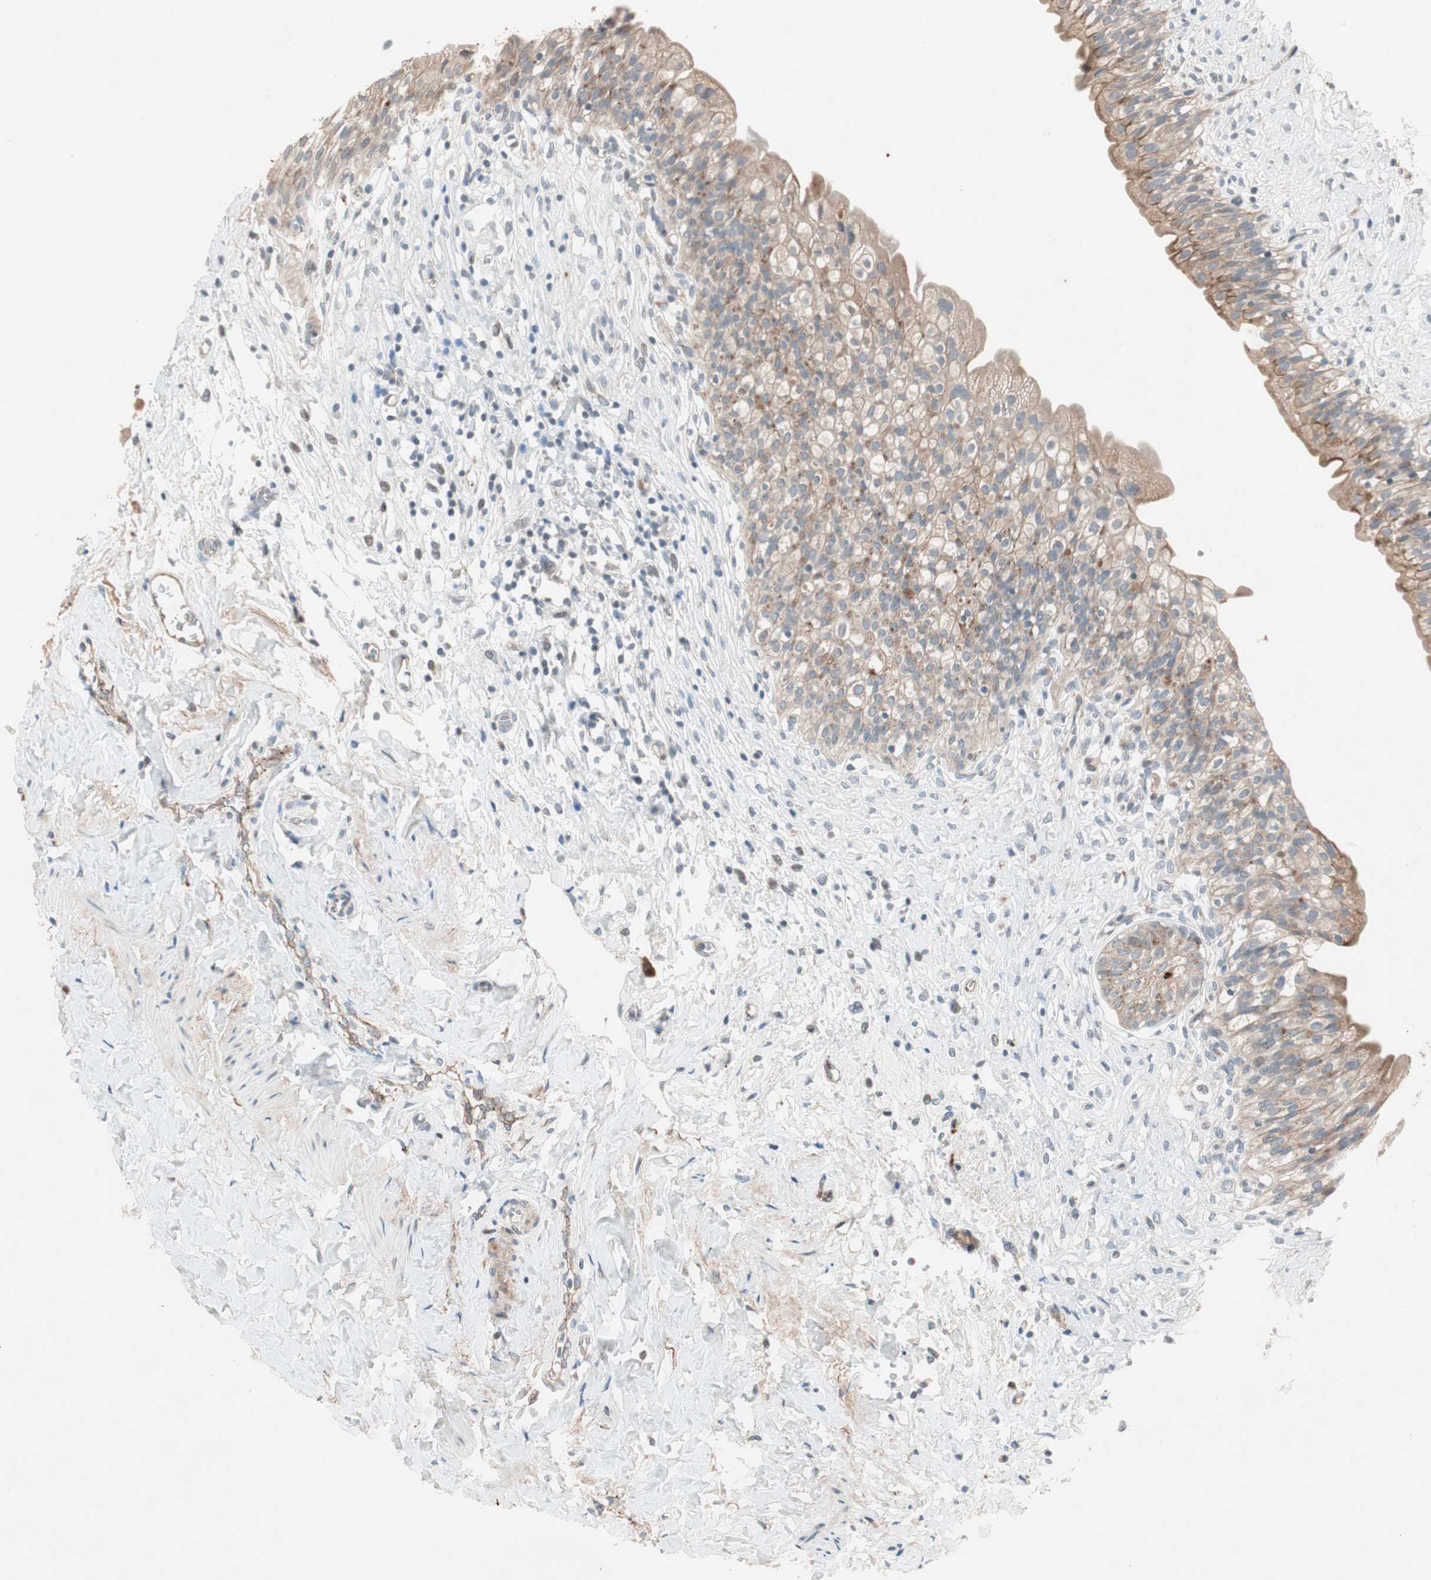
{"staining": {"intensity": "moderate", "quantity": ">75%", "location": "cytoplasmic/membranous"}, "tissue": "urinary bladder", "cell_type": "Urothelial cells", "image_type": "normal", "snomed": [{"axis": "morphology", "description": "Normal tissue, NOS"}, {"axis": "morphology", "description": "Inflammation, NOS"}, {"axis": "topography", "description": "Urinary bladder"}], "caption": "IHC (DAB (3,3'-diaminobenzidine)) staining of benign human urinary bladder exhibits moderate cytoplasmic/membranous protein positivity in about >75% of urothelial cells. The protein of interest is stained brown, and the nuclei are stained in blue (DAB (3,3'-diaminobenzidine) IHC with brightfield microscopy, high magnification).", "gene": "FGFR4", "patient": {"sex": "female", "age": 80}}